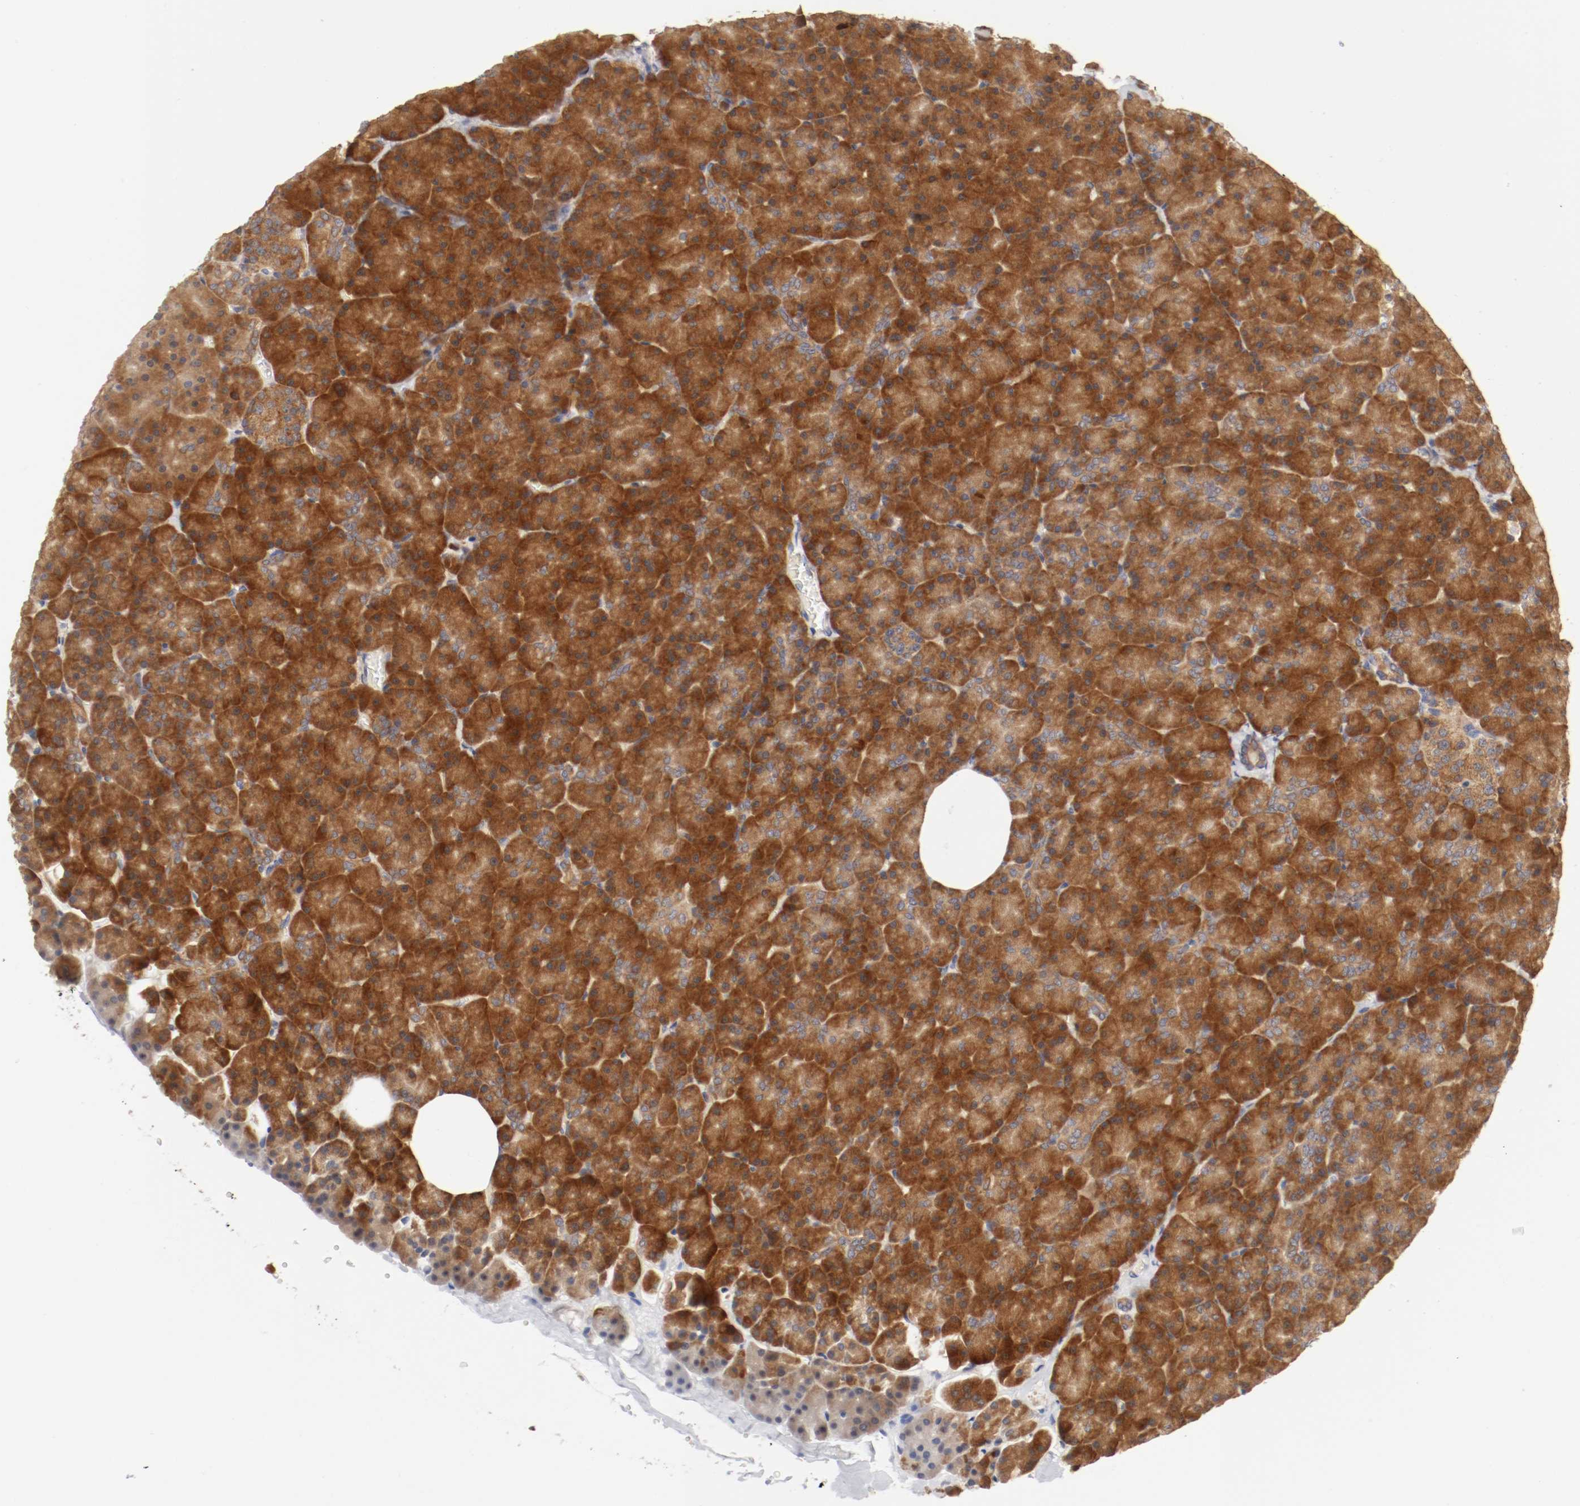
{"staining": {"intensity": "moderate", "quantity": ">75%", "location": "cytoplasmic/membranous"}, "tissue": "pancreas", "cell_type": "Exocrine glandular cells", "image_type": "normal", "snomed": [{"axis": "morphology", "description": "Normal tissue, NOS"}, {"axis": "topography", "description": "Pancreas"}], "caption": "Normal pancreas exhibits moderate cytoplasmic/membranous expression in about >75% of exocrine glandular cells, visualized by immunohistochemistry. (DAB (3,3'-diaminobenzidine) = brown stain, brightfield microscopy at high magnification).", "gene": "FKBP3", "patient": {"sex": "female", "age": 35}}